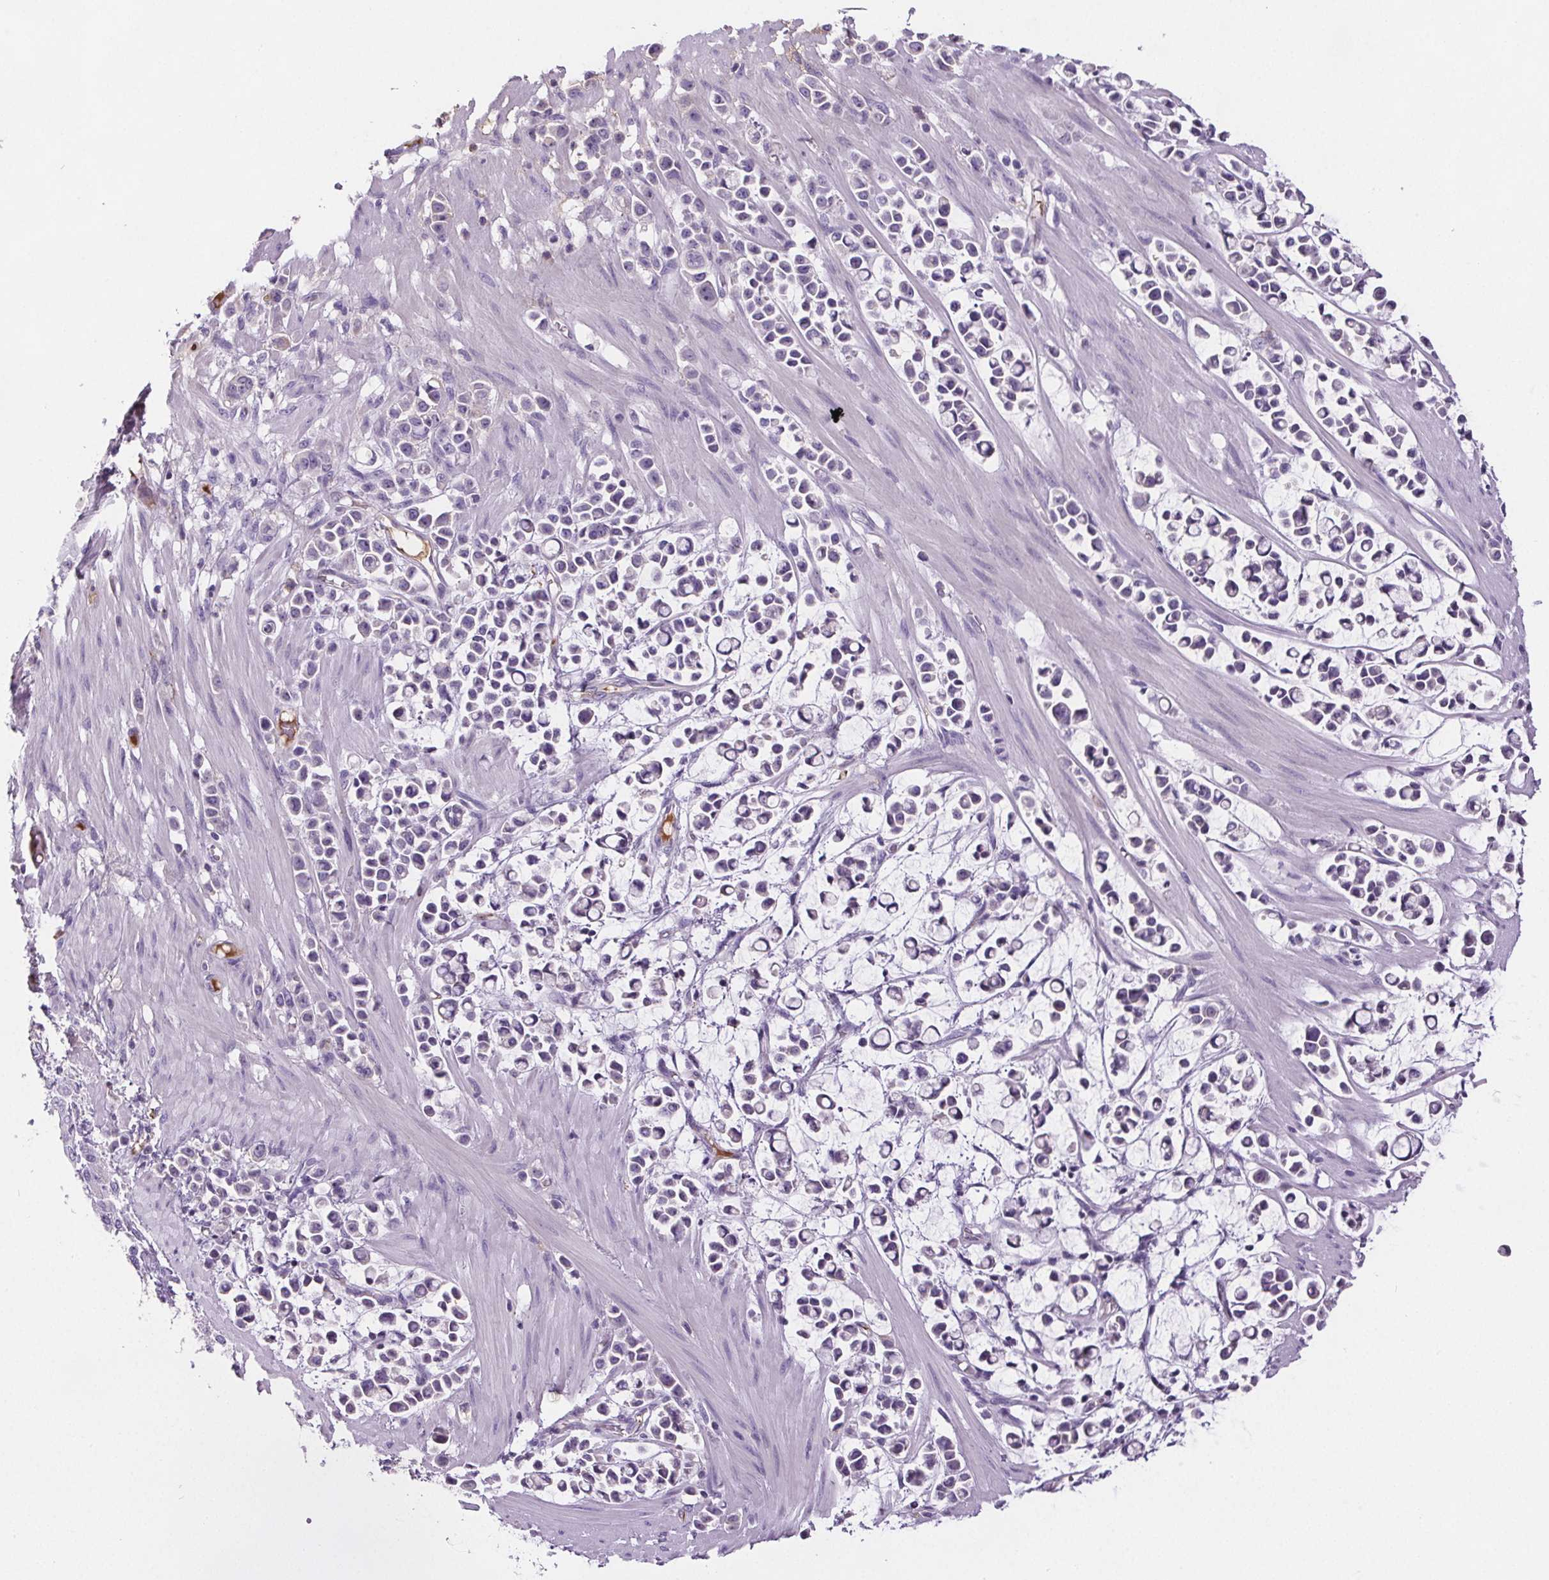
{"staining": {"intensity": "negative", "quantity": "none", "location": "none"}, "tissue": "stomach cancer", "cell_type": "Tumor cells", "image_type": "cancer", "snomed": [{"axis": "morphology", "description": "Adenocarcinoma, NOS"}, {"axis": "topography", "description": "Stomach"}], "caption": "A histopathology image of stomach adenocarcinoma stained for a protein reveals no brown staining in tumor cells. The staining is performed using DAB (3,3'-diaminobenzidine) brown chromogen with nuclei counter-stained in using hematoxylin.", "gene": "CD5L", "patient": {"sex": "male", "age": 82}}